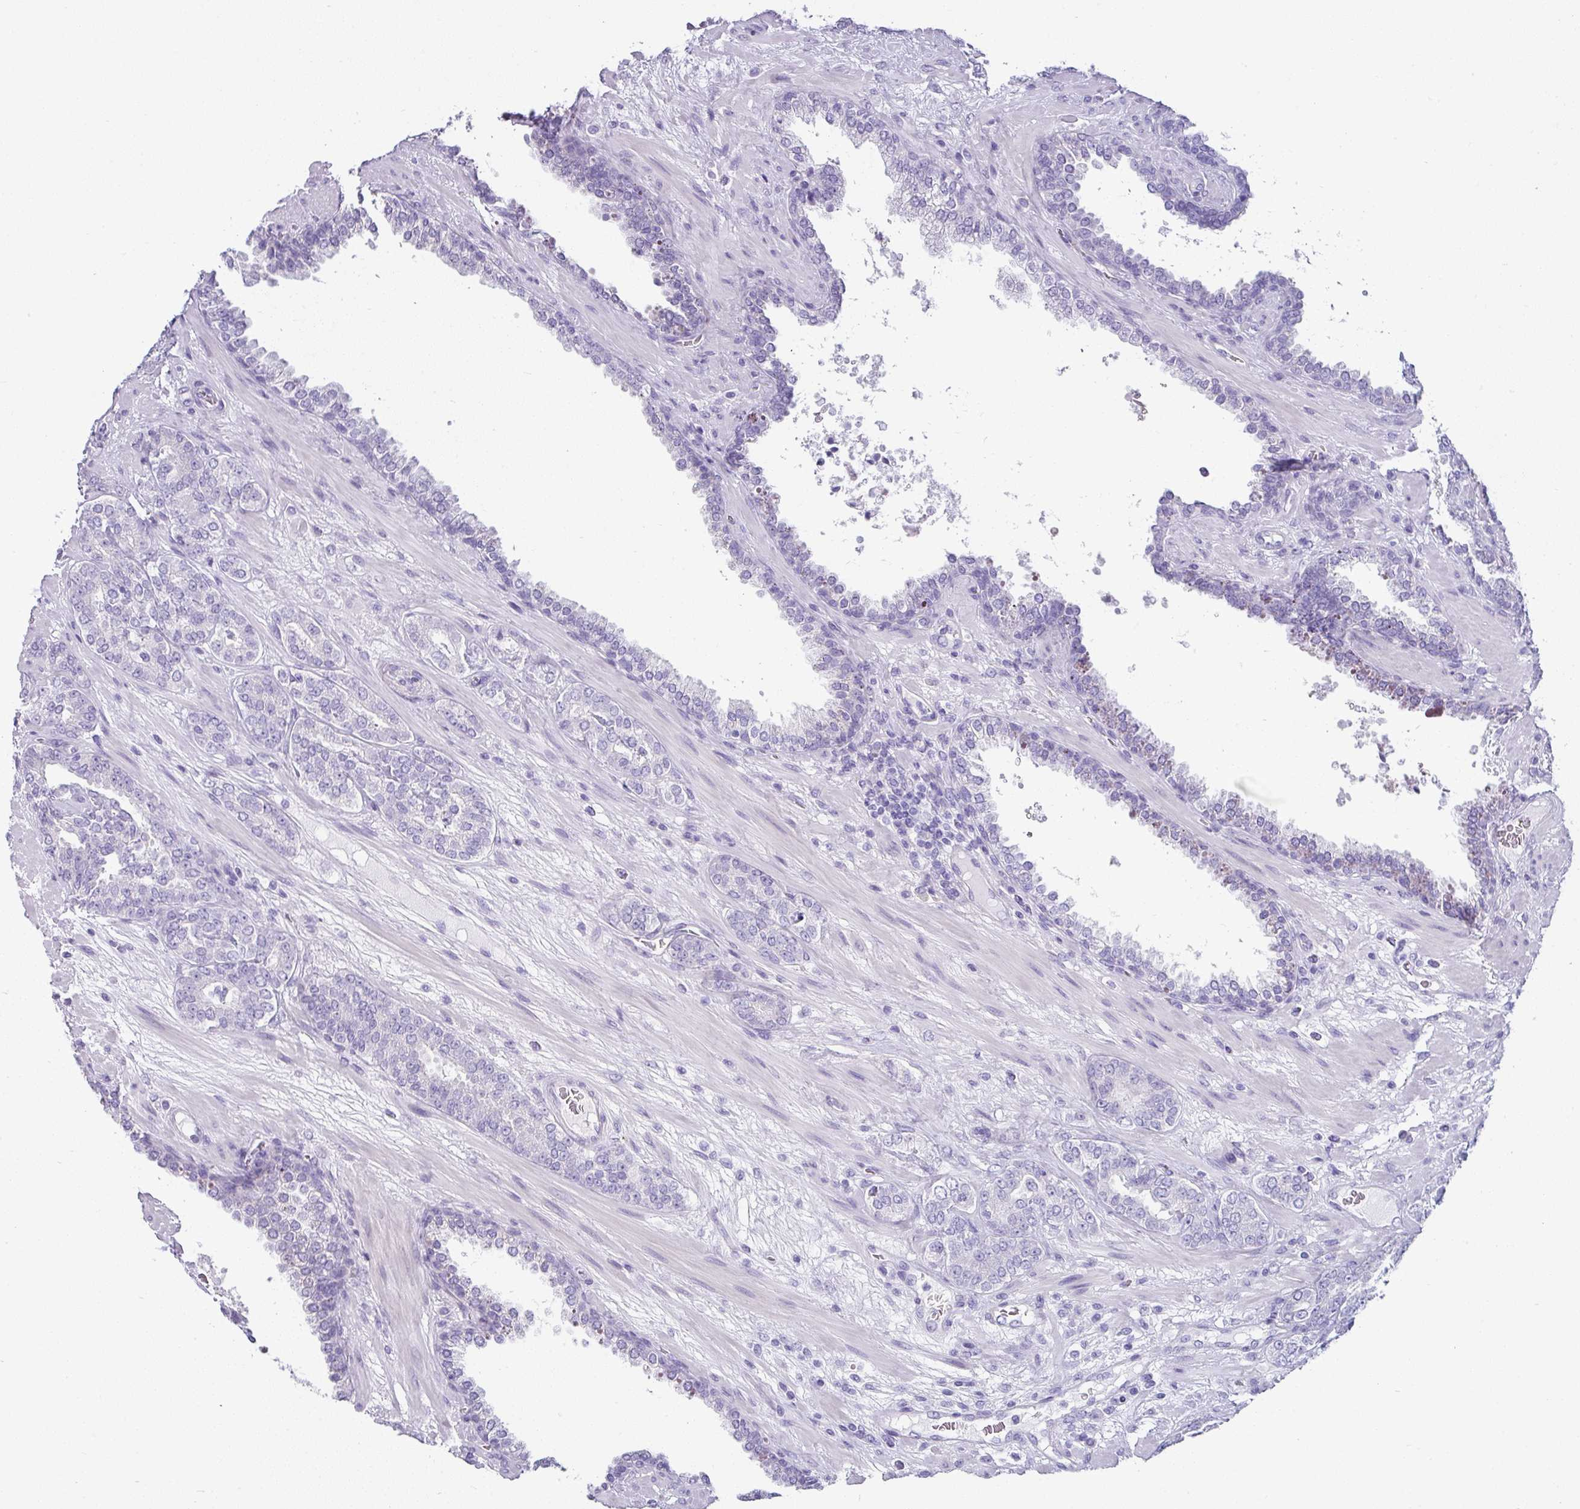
{"staining": {"intensity": "negative", "quantity": "none", "location": "none"}, "tissue": "prostate cancer", "cell_type": "Tumor cells", "image_type": "cancer", "snomed": [{"axis": "morphology", "description": "Adenocarcinoma, High grade"}, {"axis": "topography", "description": "Prostate"}], "caption": "Prostate high-grade adenocarcinoma stained for a protein using IHC reveals no positivity tumor cells.", "gene": "VCY1B", "patient": {"sex": "male", "age": 71}}